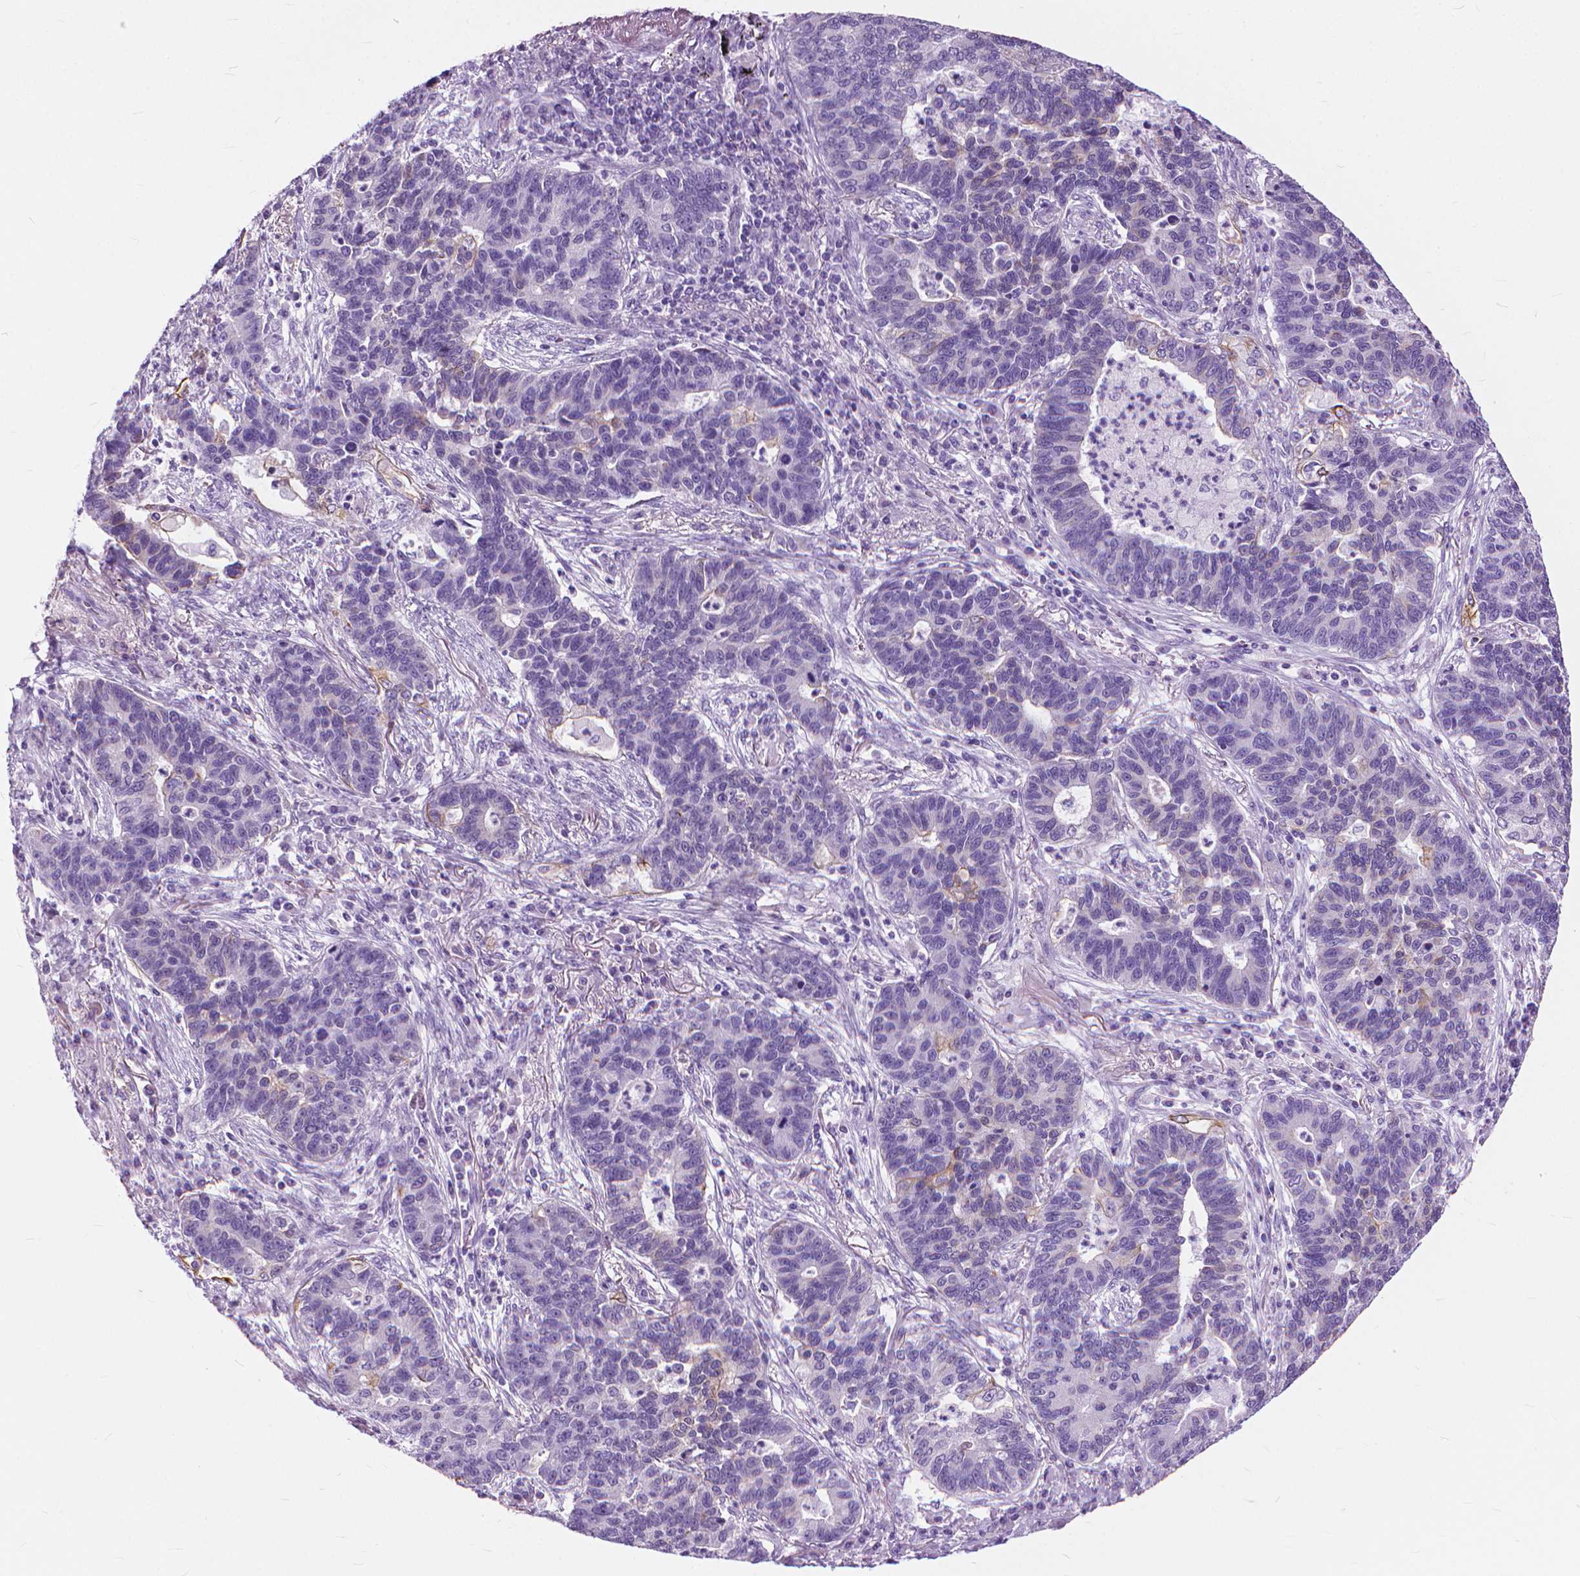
{"staining": {"intensity": "negative", "quantity": "none", "location": "none"}, "tissue": "lung cancer", "cell_type": "Tumor cells", "image_type": "cancer", "snomed": [{"axis": "morphology", "description": "Adenocarcinoma, NOS"}, {"axis": "topography", "description": "Lung"}], "caption": "Tumor cells are negative for protein expression in human lung cancer.", "gene": "HTR2B", "patient": {"sex": "female", "age": 57}}